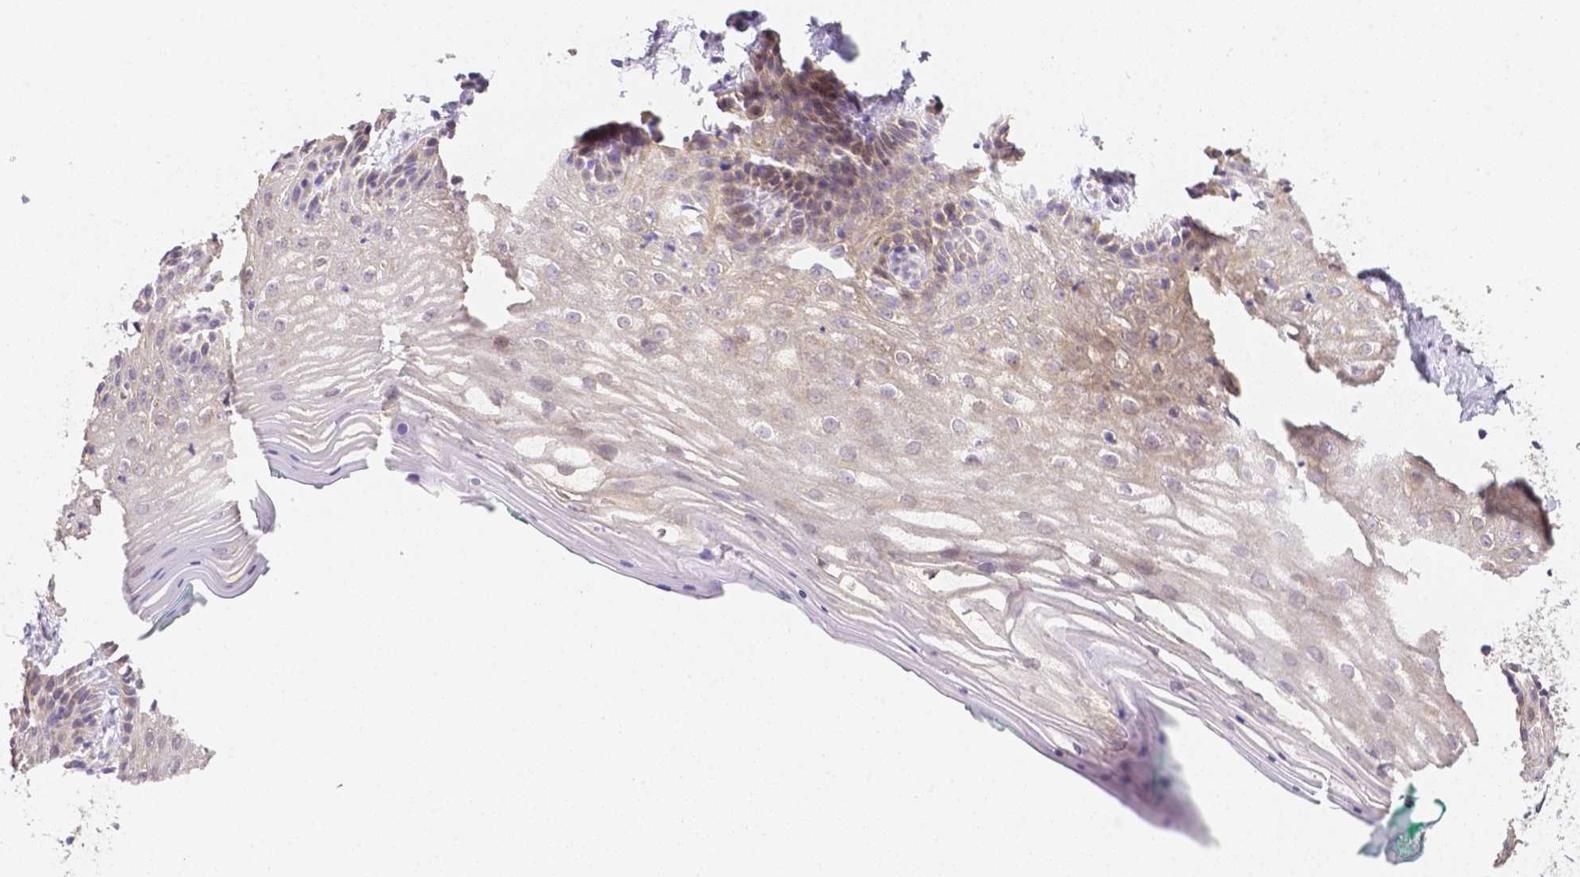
{"staining": {"intensity": "weak", "quantity": "25%-75%", "location": "cytoplasmic/membranous"}, "tissue": "vagina", "cell_type": "Squamous epithelial cells", "image_type": "normal", "snomed": [{"axis": "morphology", "description": "Normal tissue, NOS"}, {"axis": "topography", "description": "Vagina"}], "caption": "Unremarkable vagina was stained to show a protein in brown. There is low levels of weak cytoplasmic/membranous staining in about 25%-75% of squamous epithelial cells.", "gene": "C10orf67", "patient": {"sex": "female", "age": 45}}